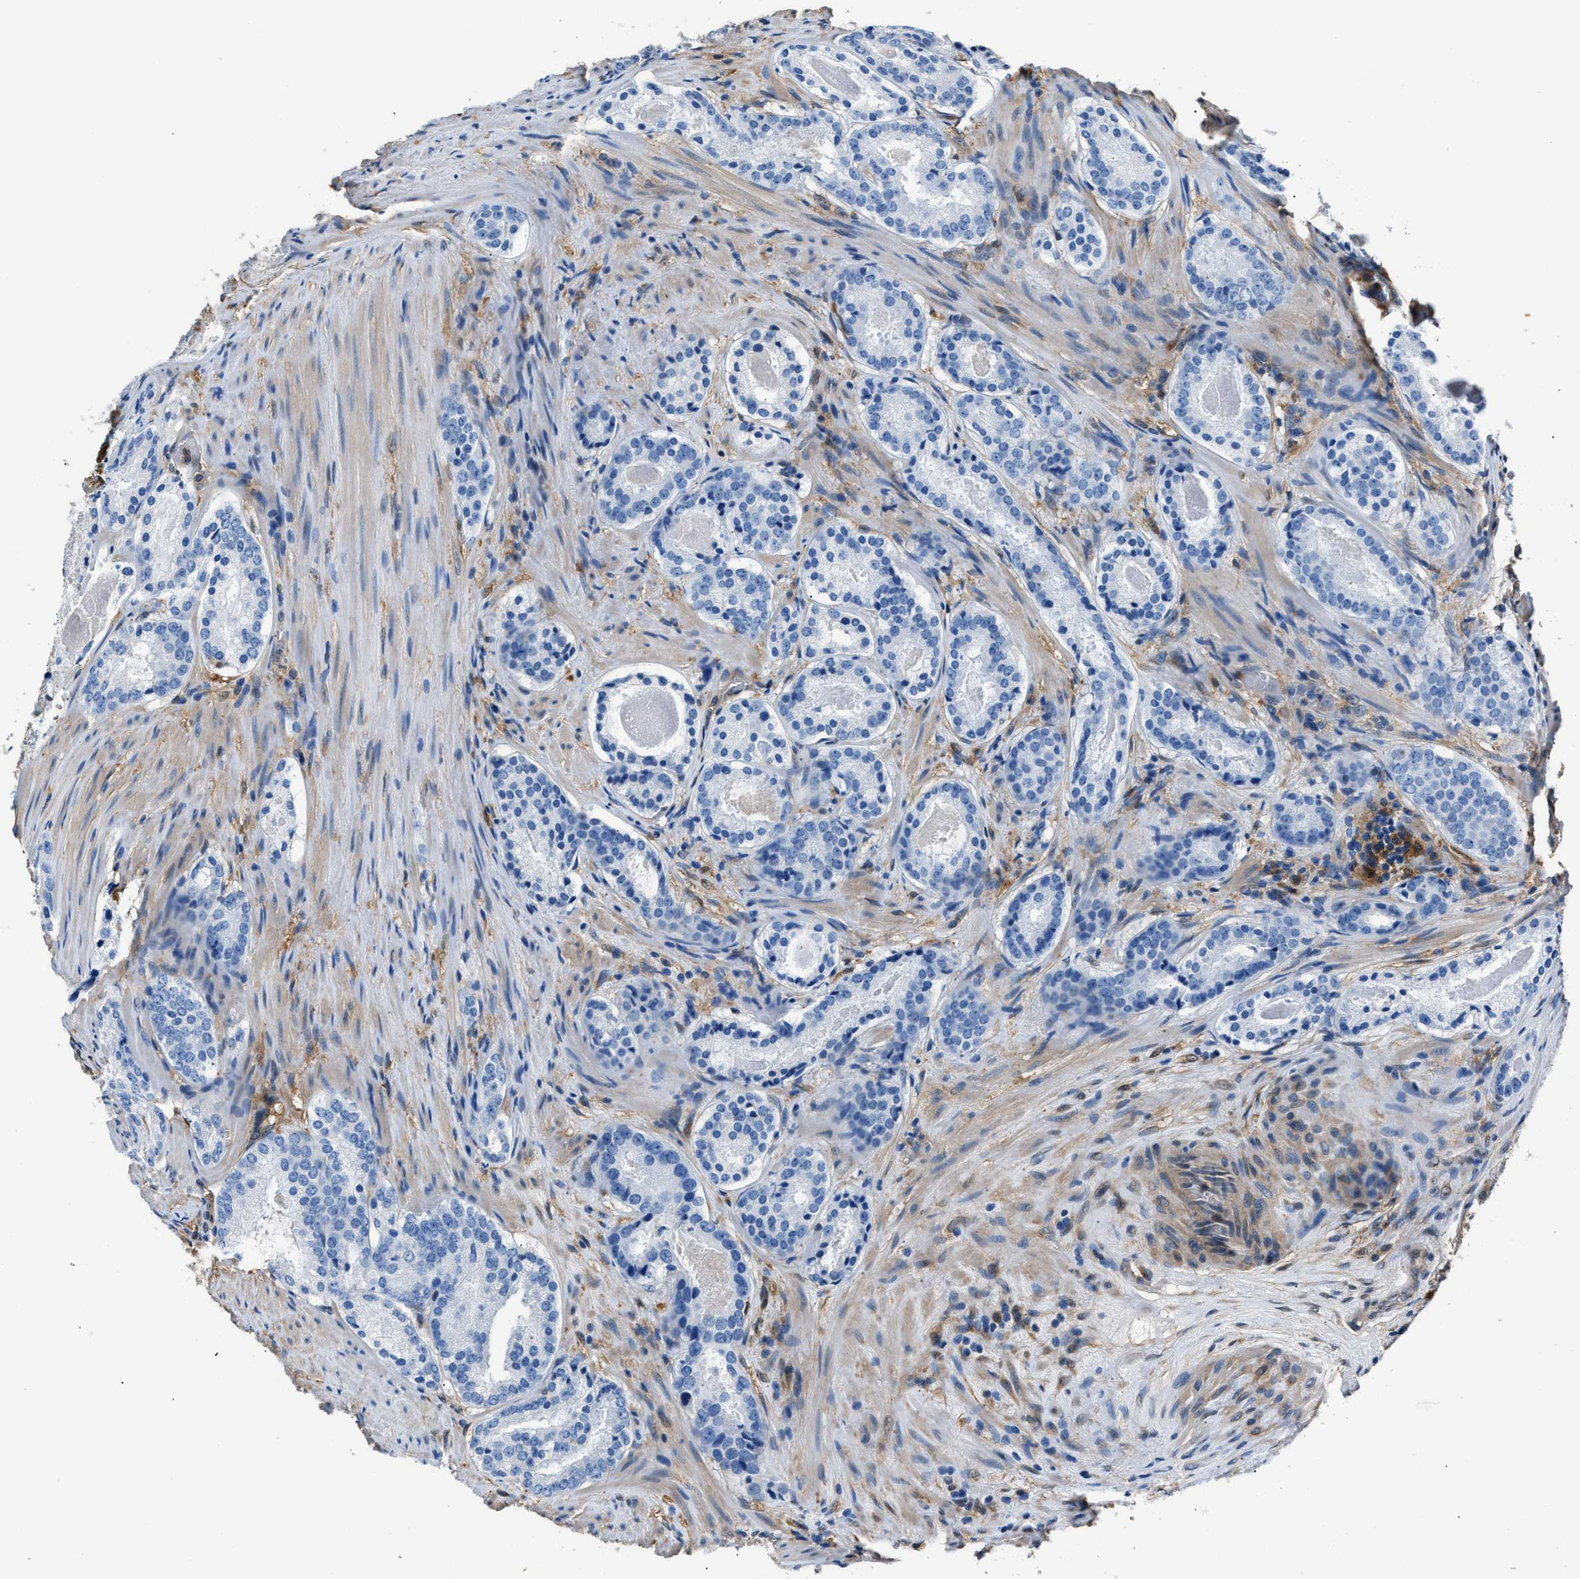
{"staining": {"intensity": "negative", "quantity": "none", "location": "none"}, "tissue": "prostate cancer", "cell_type": "Tumor cells", "image_type": "cancer", "snomed": [{"axis": "morphology", "description": "Adenocarcinoma, Low grade"}, {"axis": "topography", "description": "Prostate"}], "caption": "A histopathology image of prostate low-grade adenocarcinoma stained for a protein demonstrates no brown staining in tumor cells.", "gene": "GSTP1", "patient": {"sex": "male", "age": 69}}